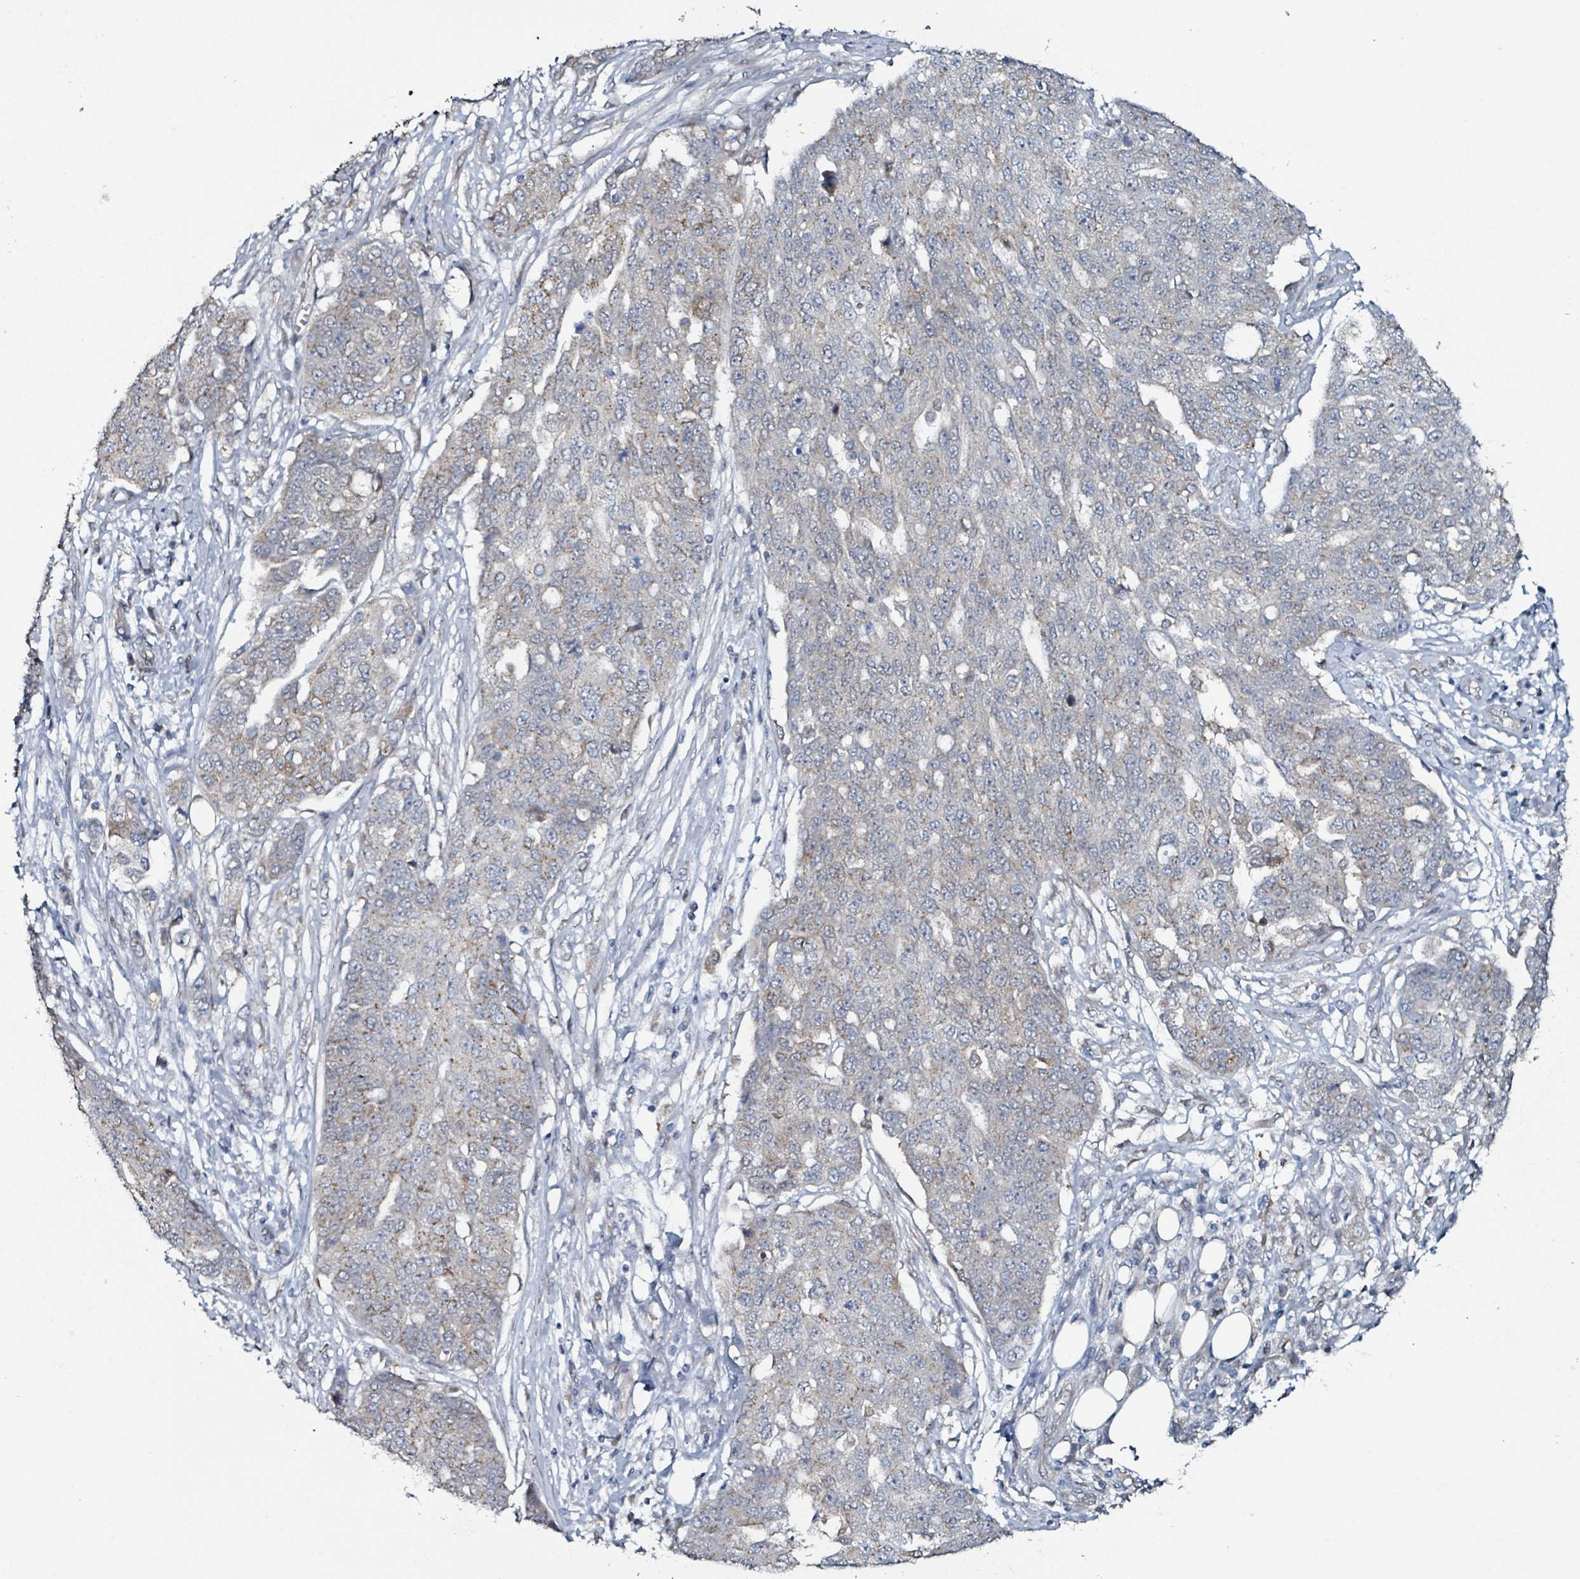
{"staining": {"intensity": "moderate", "quantity": "<25%", "location": "cytoplasmic/membranous"}, "tissue": "ovarian cancer", "cell_type": "Tumor cells", "image_type": "cancer", "snomed": [{"axis": "morphology", "description": "Cystadenocarcinoma, serous, NOS"}, {"axis": "topography", "description": "Soft tissue"}, {"axis": "topography", "description": "Ovary"}], "caption": "Tumor cells demonstrate low levels of moderate cytoplasmic/membranous staining in approximately <25% of cells in human ovarian serous cystadenocarcinoma.", "gene": "B3GAT3", "patient": {"sex": "female", "age": 57}}